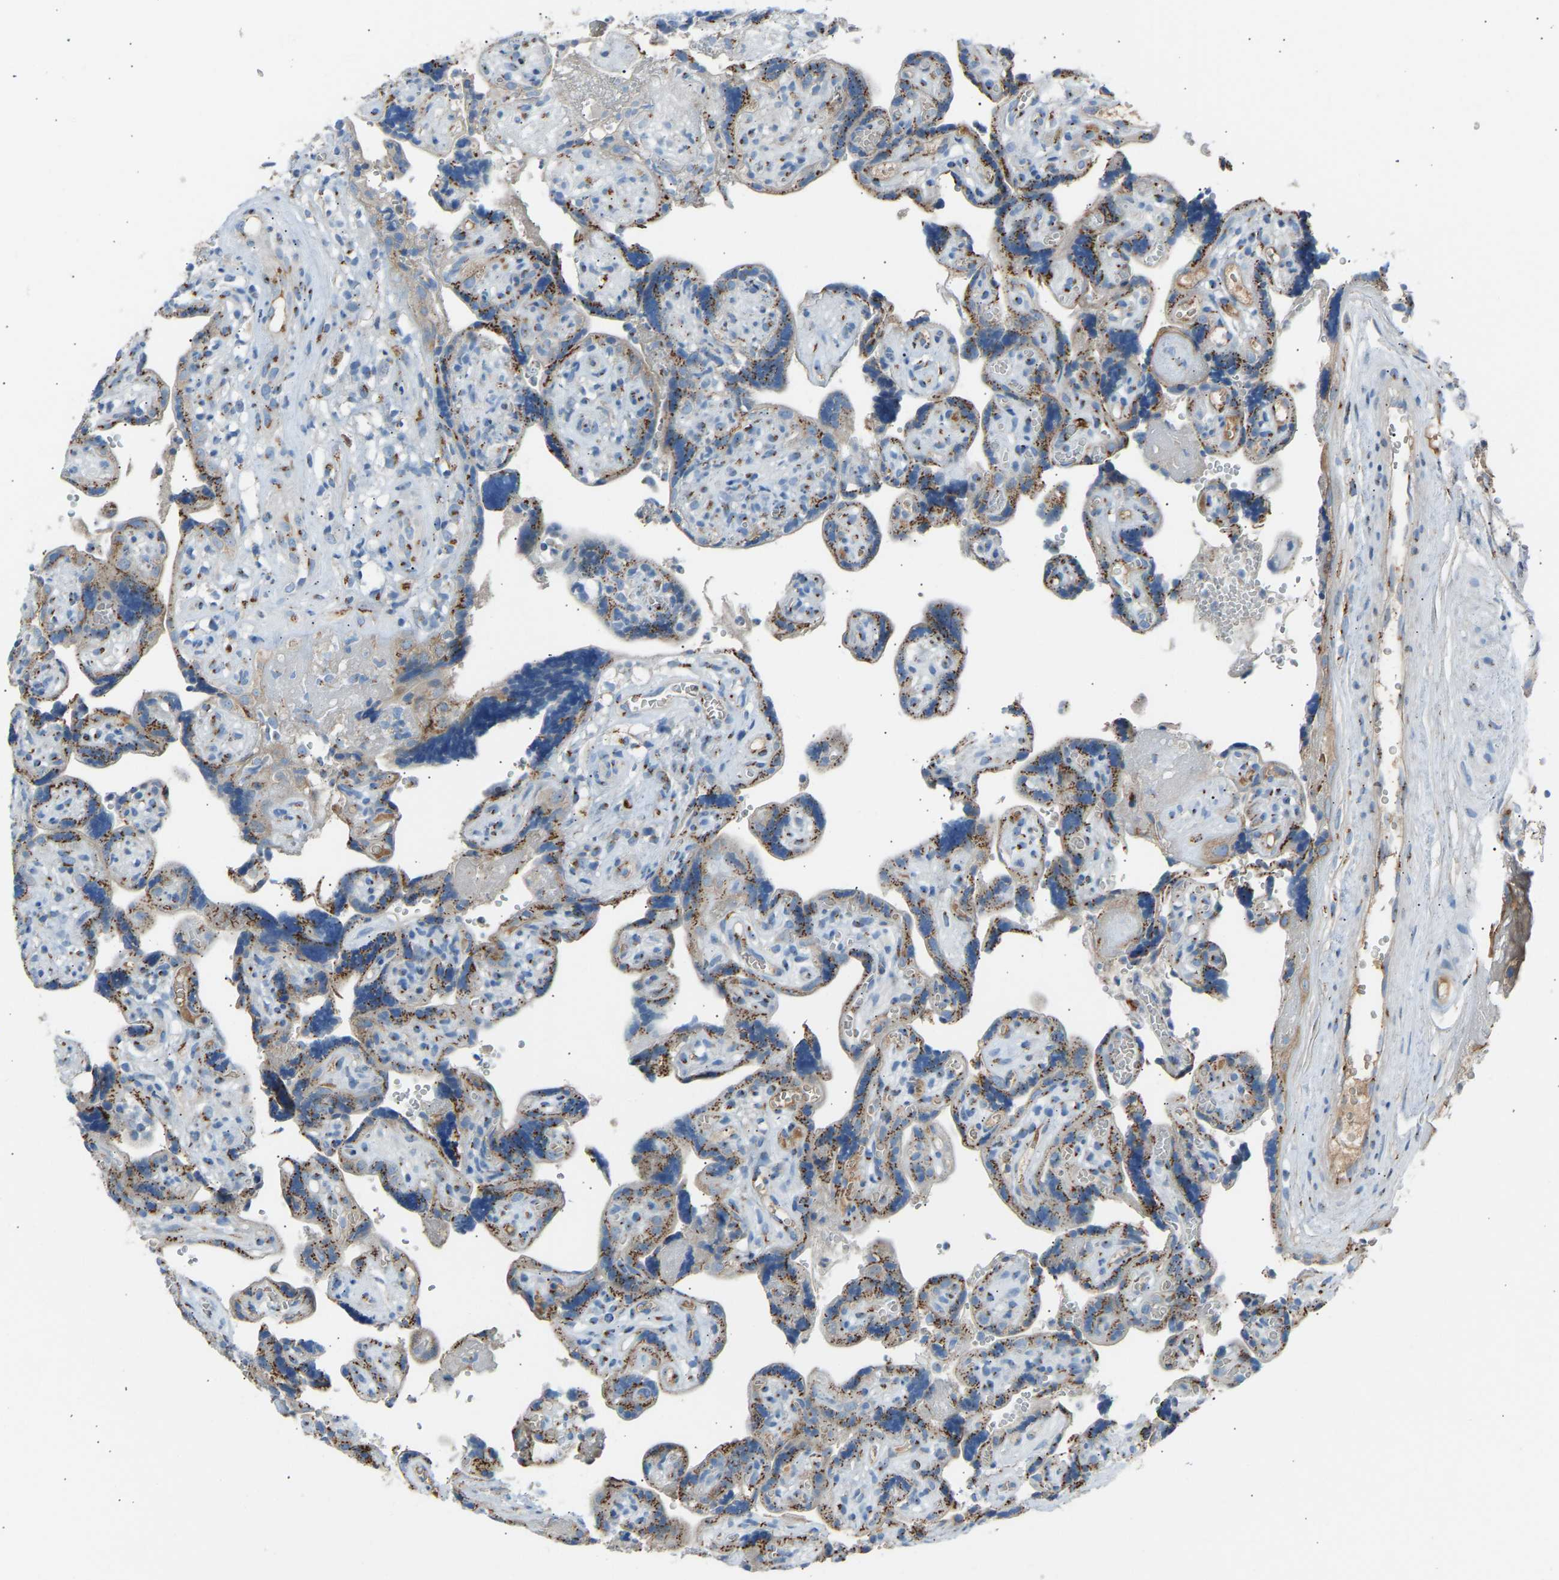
{"staining": {"intensity": "moderate", "quantity": ">75%", "location": "cytoplasmic/membranous"}, "tissue": "placenta", "cell_type": "Decidual cells", "image_type": "normal", "snomed": [{"axis": "morphology", "description": "Normal tissue, NOS"}, {"axis": "topography", "description": "Placenta"}], "caption": "This is an image of immunohistochemistry staining of normal placenta, which shows moderate expression in the cytoplasmic/membranous of decidual cells.", "gene": "CYREN", "patient": {"sex": "female", "age": 30}}